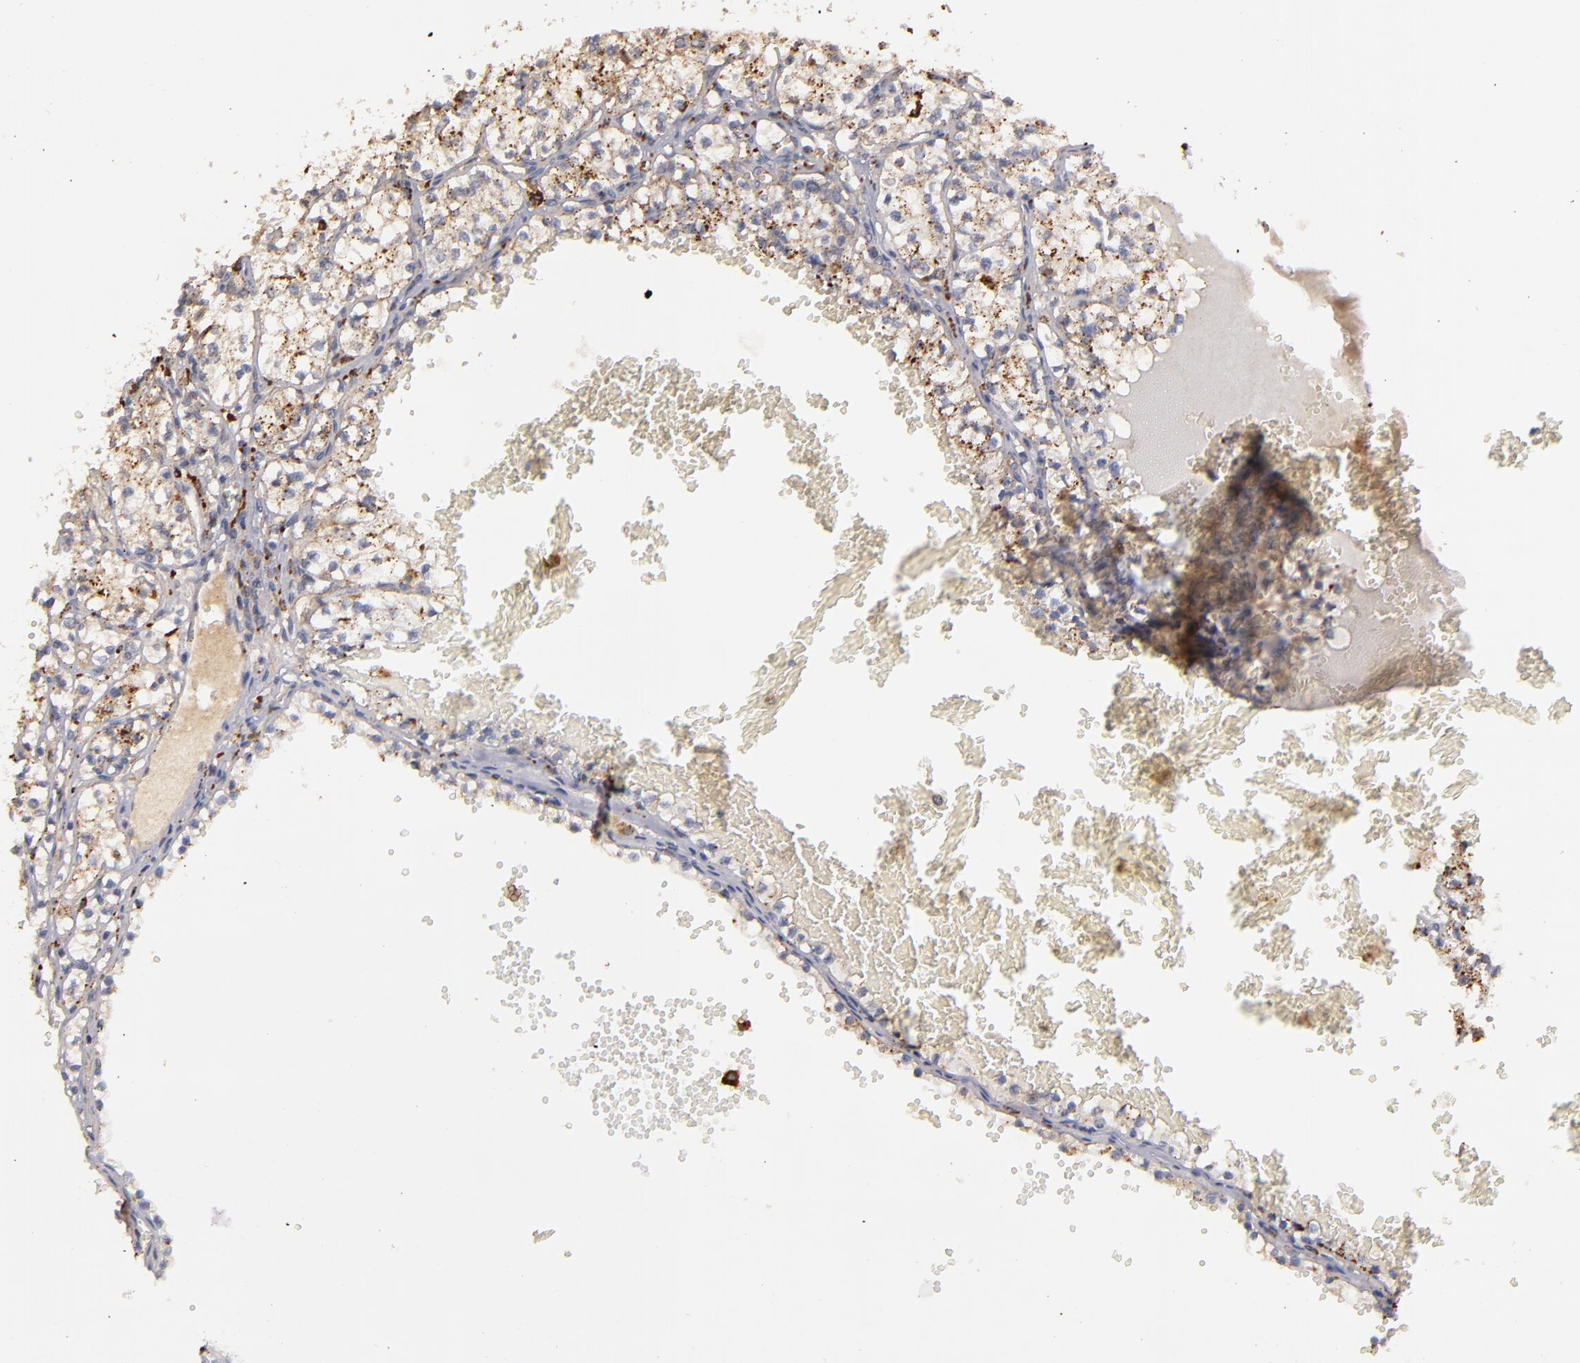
{"staining": {"intensity": "weak", "quantity": ">75%", "location": "cytoplasmic/membranous"}, "tissue": "renal cancer", "cell_type": "Tumor cells", "image_type": "cancer", "snomed": [{"axis": "morphology", "description": "Adenocarcinoma, NOS"}, {"axis": "topography", "description": "Kidney"}], "caption": "IHC micrograph of neoplastic tissue: renal adenocarcinoma stained using immunohistochemistry (IHC) shows low levels of weak protein expression localized specifically in the cytoplasmic/membranous of tumor cells, appearing as a cytoplasmic/membranous brown color.", "gene": "TRAF1", "patient": {"sex": "male", "age": 61}}